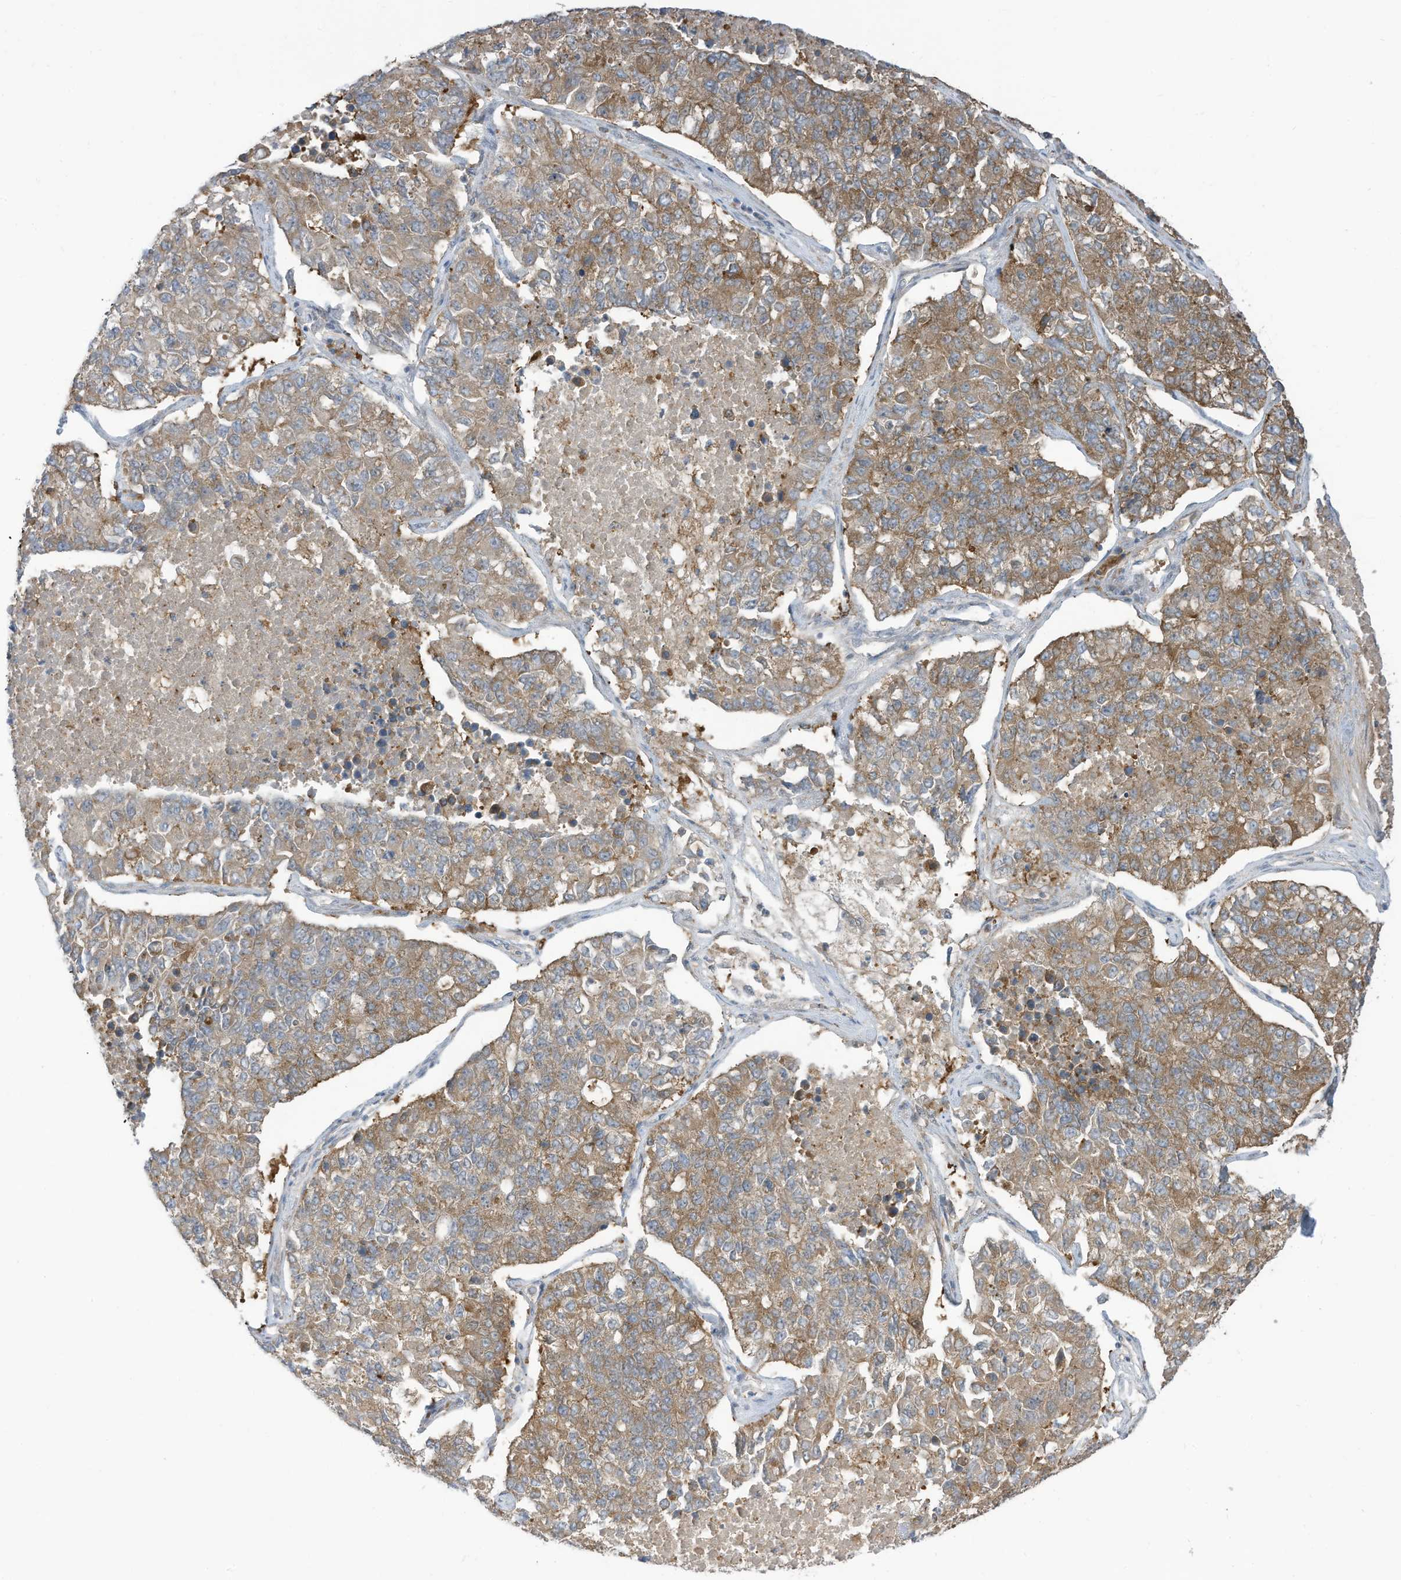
{"staining": {"intensity": "moderate", "quantity": ">75%", "location": "cytoplasmic/membranous"}, "tissue": "lung cancer", "cell_type": "Tumor cells", "image_type": "cancer", "snomed": [{"axis": "morphology", "description": "Adenocarcinoma, NOS"}, {"axis": "topography", "description": "Lung"}], "caption": "A histopathology image of adenocarcinoma (lung) stained for a protein shows moderate cytoplasmic/membranous brown staining in tumor cells. (DAB (3,3'-diaminobenzidine) = brown stain, brightfield microscopy at high magnification).", "gene": "DZIP3", "patient": {"sex": "male", "age": 49}}